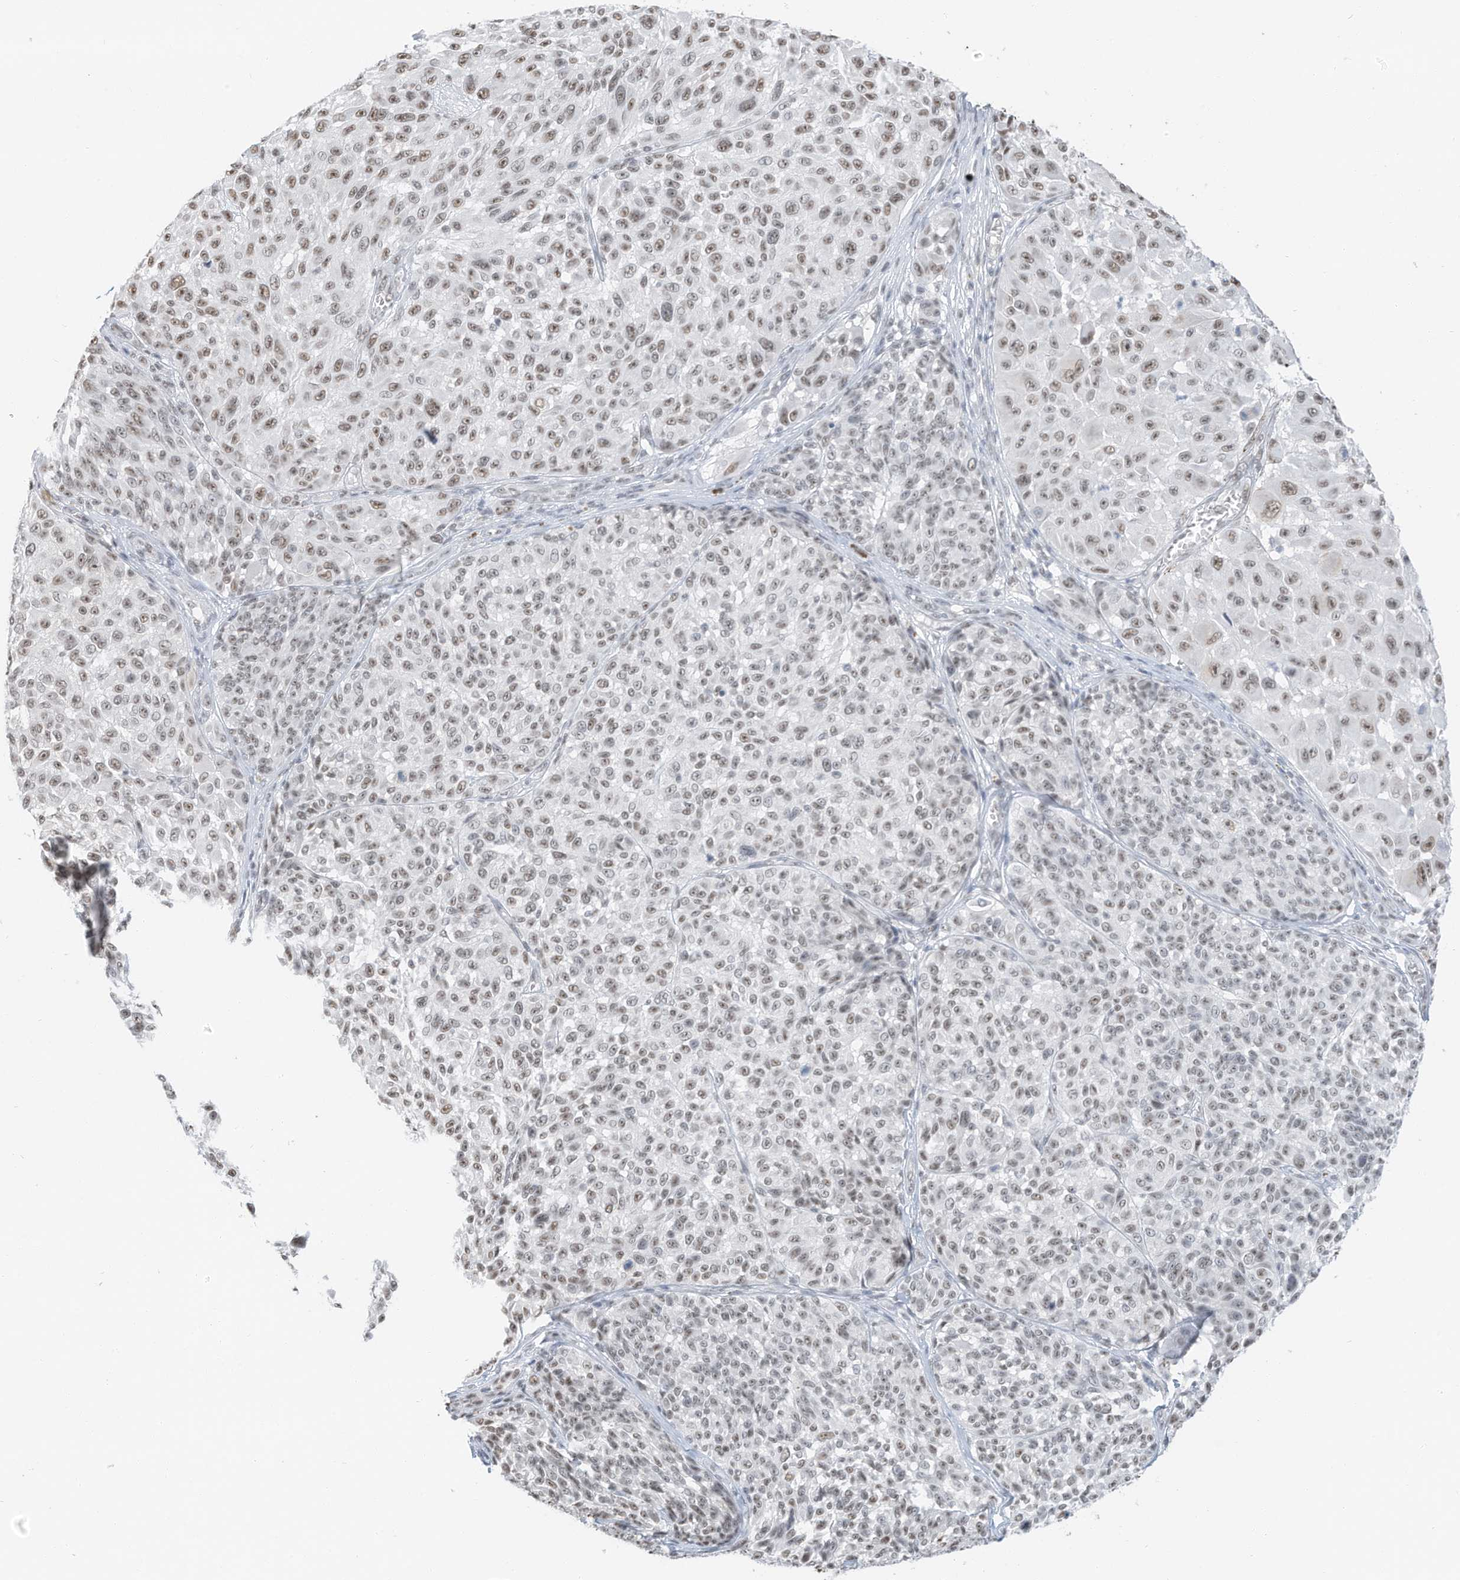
{"staining": {"intensity": "moderate", "quantity": "25%-75%", "location": "nuclear"}, "tissue": "melanoma", "cell_type": "Tumor cells", "image_type": "cancer", "snomed": [{"axis": "morphology", "description": "Malignant melanoma, NOS"}, {"axis": "topography", "description": "Skin"}], "caption": "Melanoma tissue reveals moderate nuclear expression in approximately 25%-75% of tumor cells", "gene": "PGC", "patient": {"sex": "male", "age": 83}}